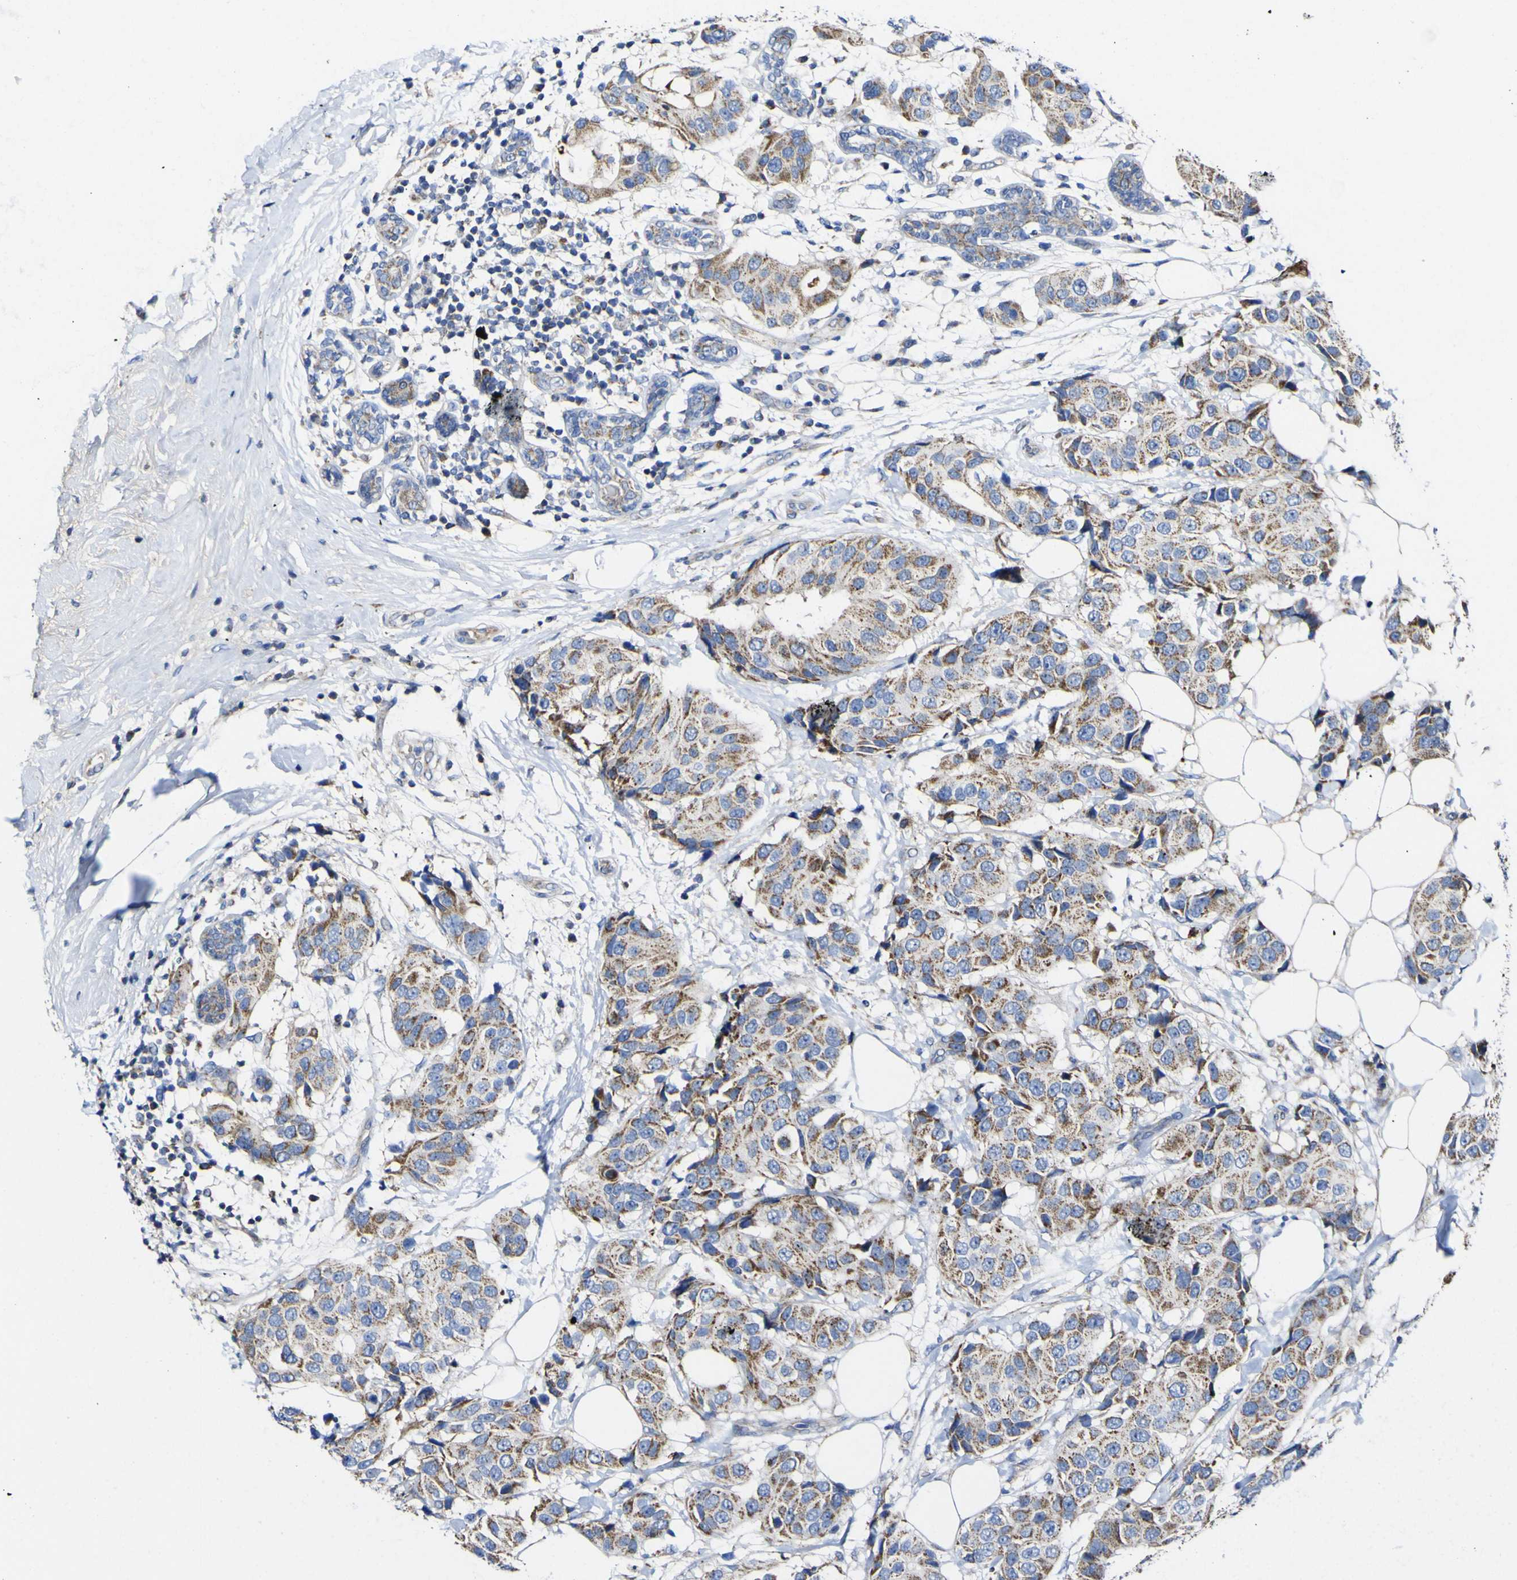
{"staining": {"intensity": "moderate", "quantity": ">75%", "location": "cytoplasmic/membranous"}, "tissue": "breast cancer", "cell_type": "Tumor cells", "image_type": "cancer", "snomed": [{"axis": "morphology", "description": "Normal tissue, NOS"}, {"axis": "morphology", "description": "Duct carcinoma"}, {"axis": "topography", "description": "Breast"}], "caption": "The histopathology image exhibits immunohistochemical staining of breast cancer (invasive ductal carcinoma). There is moderate cytoplasmic/membranous staining is appreciated in about >75% of tumor cells.", "gene": "CCDC90B", "patient": {"sex": "female", "age": 39}}